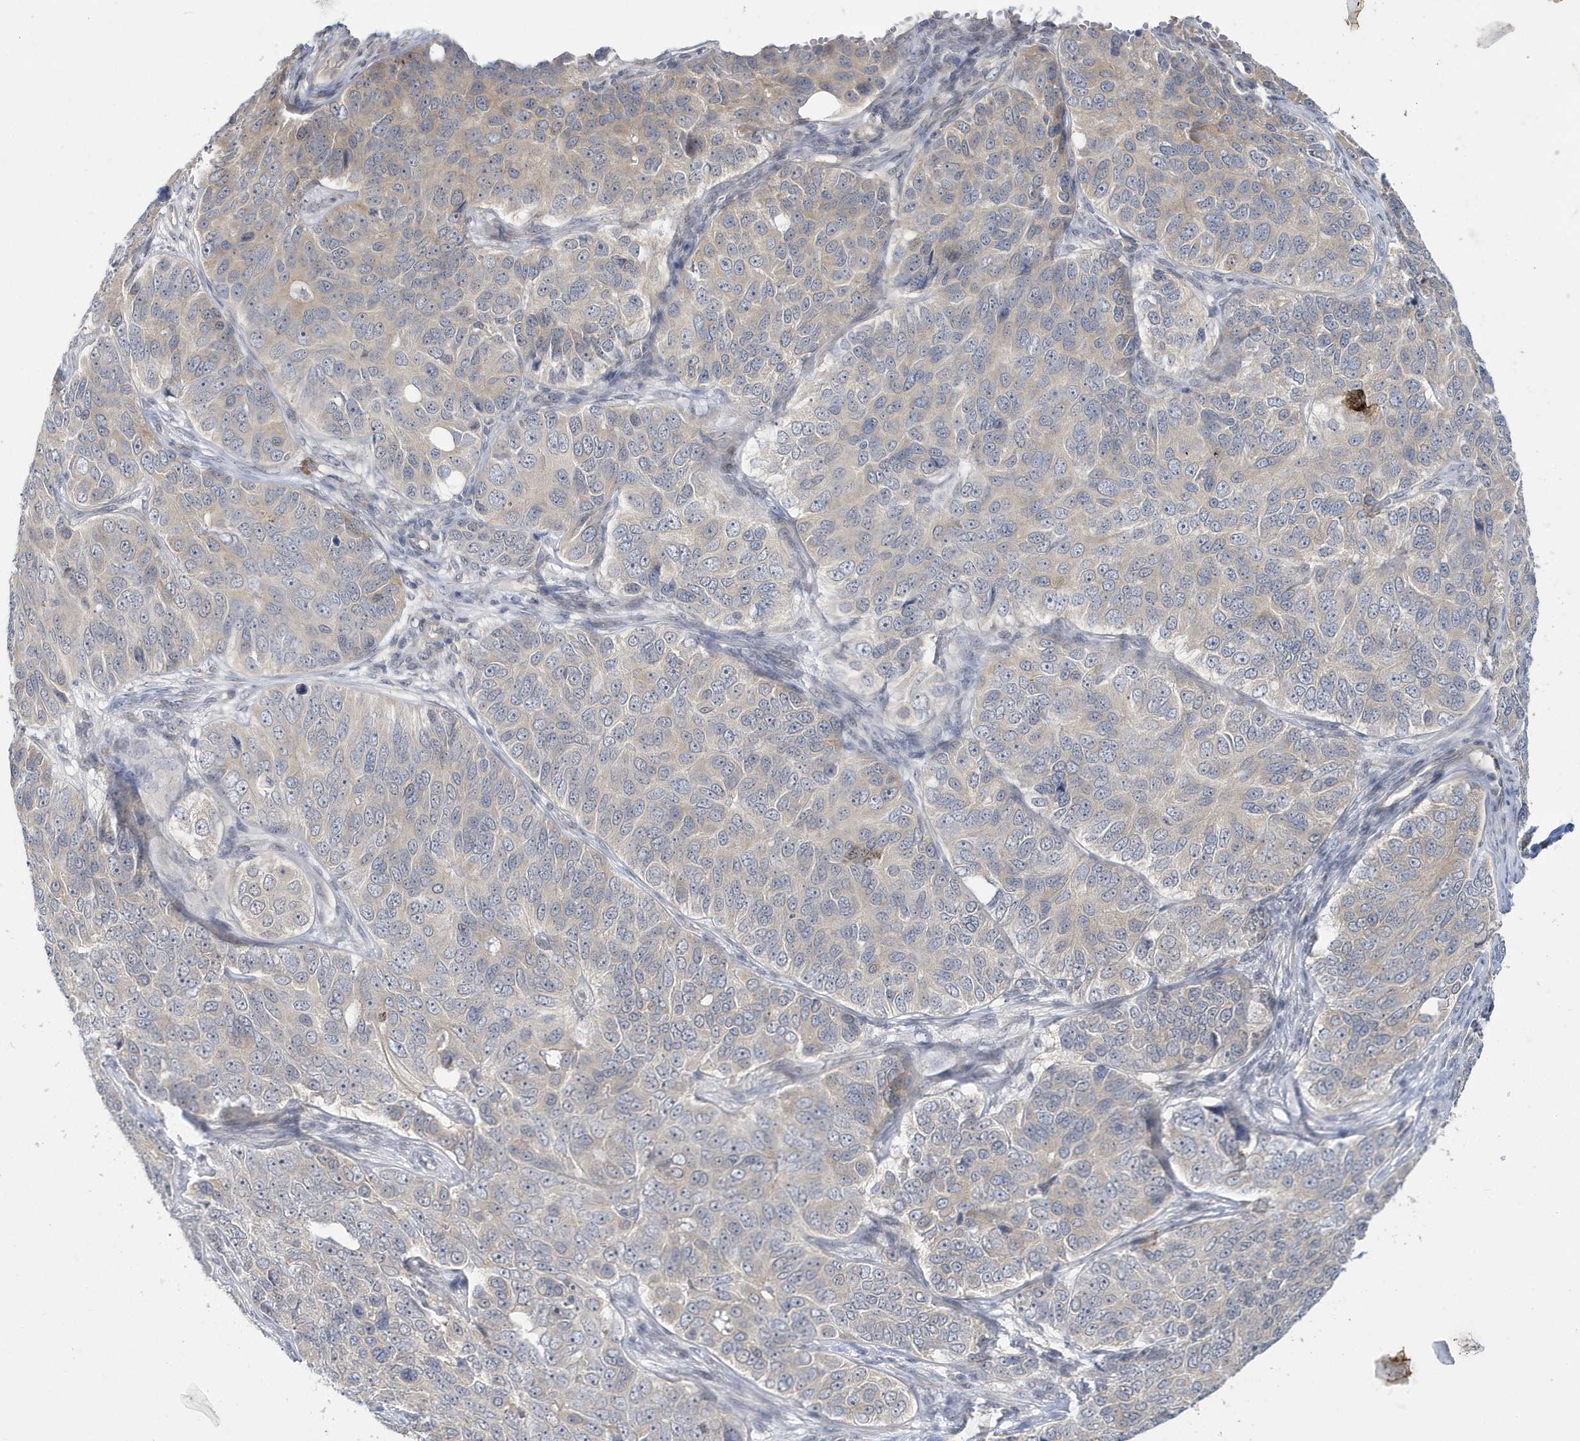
{"staining": {"intensity": "weak", "quantity": "<25%", "location": "cytoplasmic/membranous"}, "tissue": "ovarian cancer", "cell_type": "Tumor cells", "image_type": "cancer", "snomed": [{"axis": "morphology", "description": "Carcinoma, endometroid"}, {"axis": "topography", "description": "Ovary"}], "caption": "DAB immunohistochemical staining of human ovarian endometroid carcinoma reveals no significant staining in tumor cells.", "gene": "ZNF654", "patient": {"sex": "female", "age": 51}}